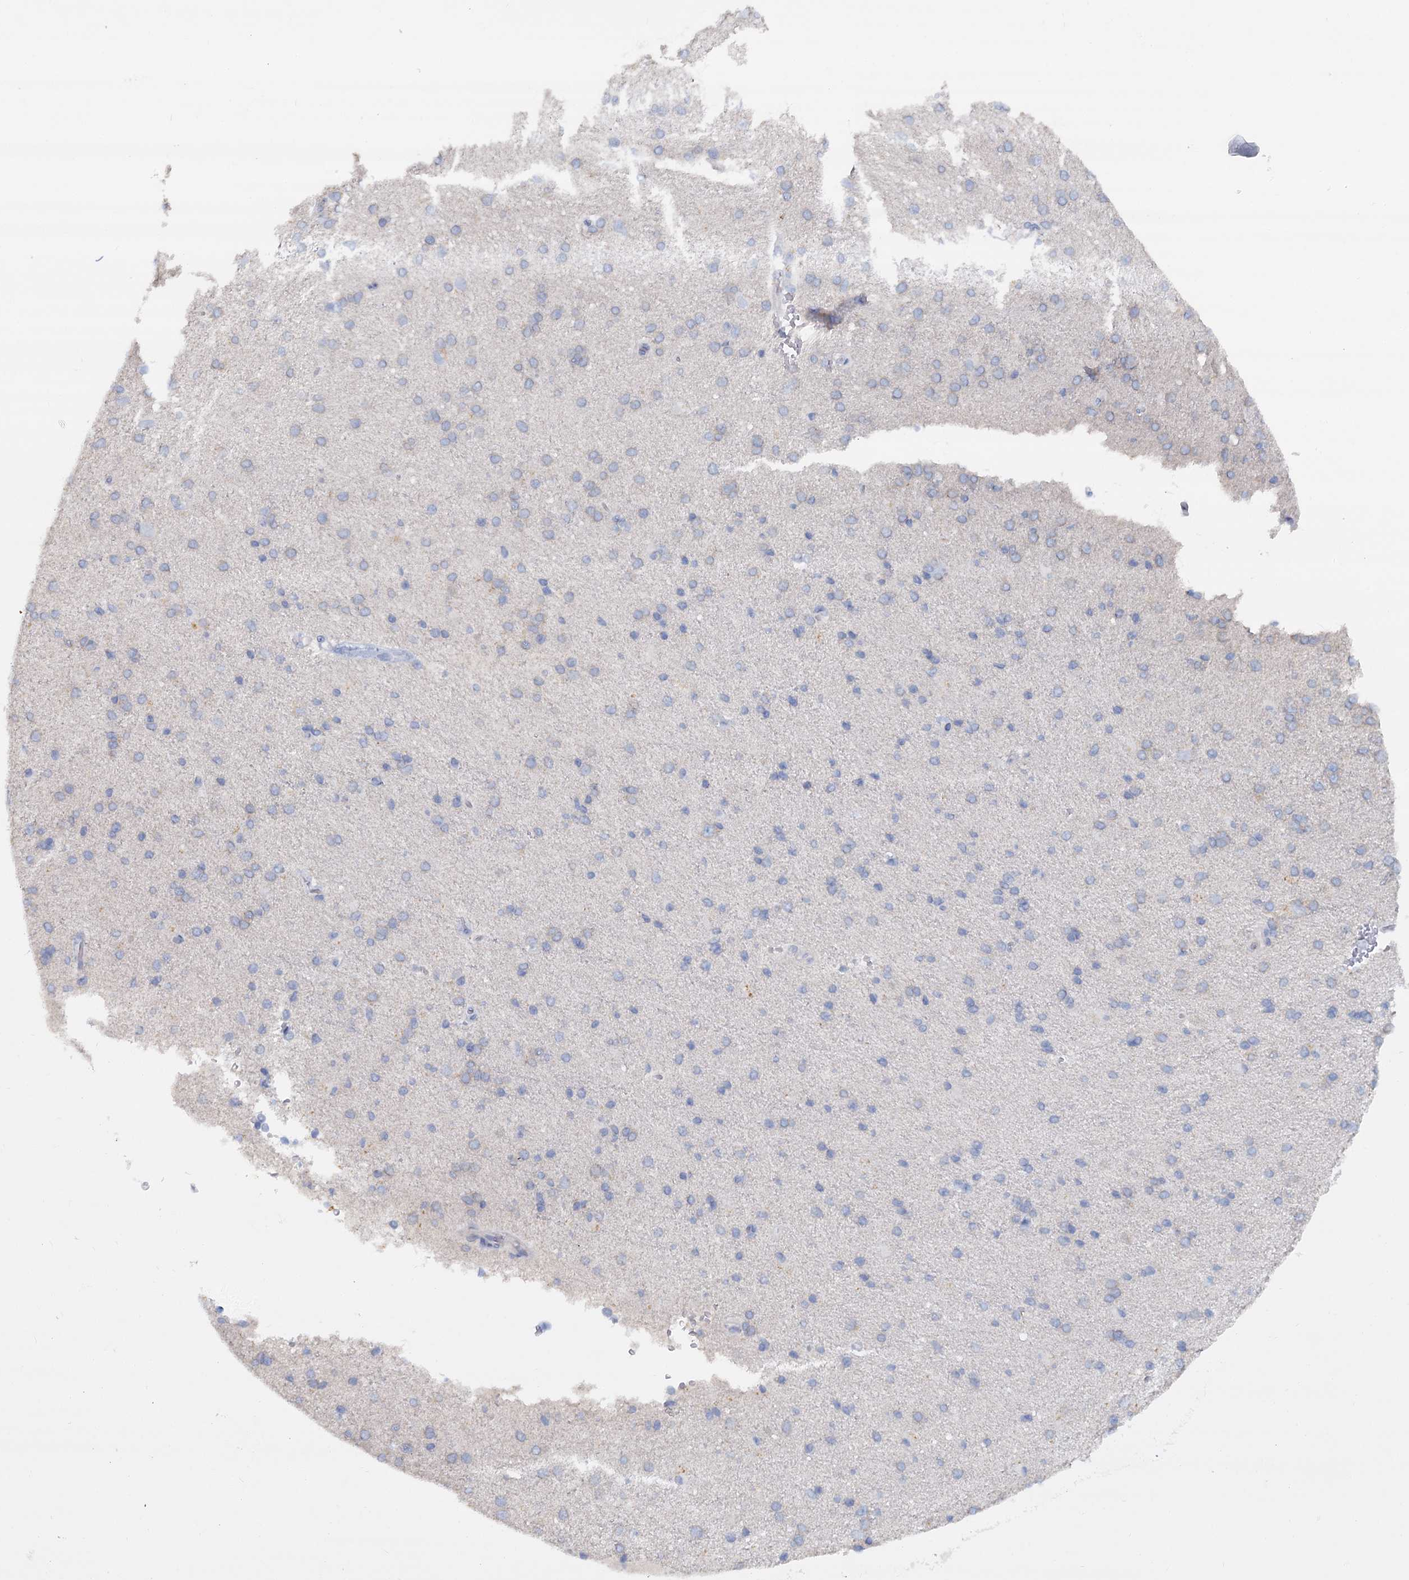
{"staining": {"intensity": "negative", "quantity": "none", "location": "none"}, "tissue": "cerebral cortex", "cell_type": "Endothelial cells", "image_type": "normal", "snomed": [{"axis": "morphology", "description": "Normal tissue, NOS"}, {"axis": "topography", "description": "Cerebral cortex"}], "caption": "High power microscopy histopathology image of an IHC histopathology image of normal cerebral cortex, revealing no significant staining in endothelial cells. (DAB (3,3'-diaminobenzidine) immunohistochemistry (IHC) with hematoxylin counter stain).", "gene": "ACSM3", "patient": {"sex": "male", "age": 62}}